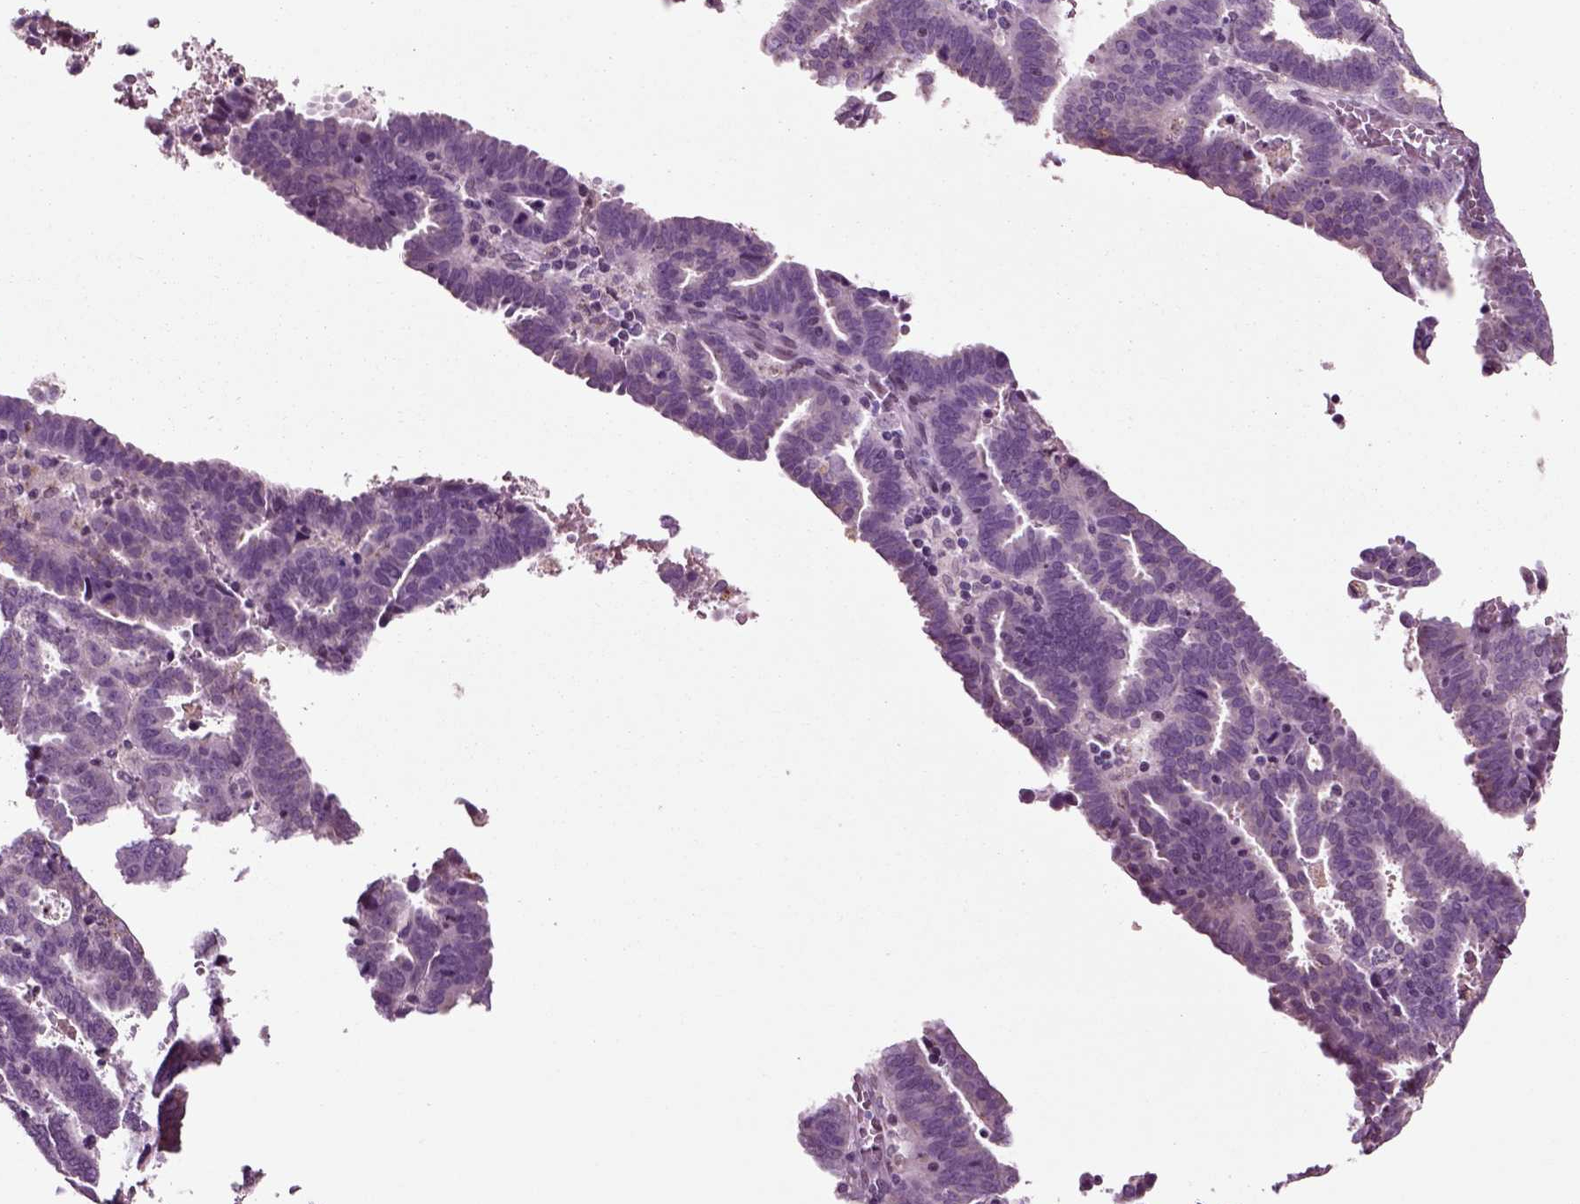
{"staining": {"intensity": "negative", "quantity": "none", "location": "none"}, "tissue": "endometrial cancer", "cell_type": "Tumor cells", "image_type": "cancer", "snomed": [{"axis": "morphology", "description": "Adenocarcinoma, NOS"}, {"axis": "topography", "description": "Uterus"}], "caption": "IHC histopathology image of neoplastic tissue: human endometrial adenocarcinoma stained with DAB exhibits no significant protein staining in tumor cells. Brightfield microscopy of immunohistochemistry stained with DAB (3,3'-diaminobenzidine) (brown) and hematoxylin (blue), captured at high magnification.", "gene": "CHGB", "patient": {"sex": "female", "age": 83}}